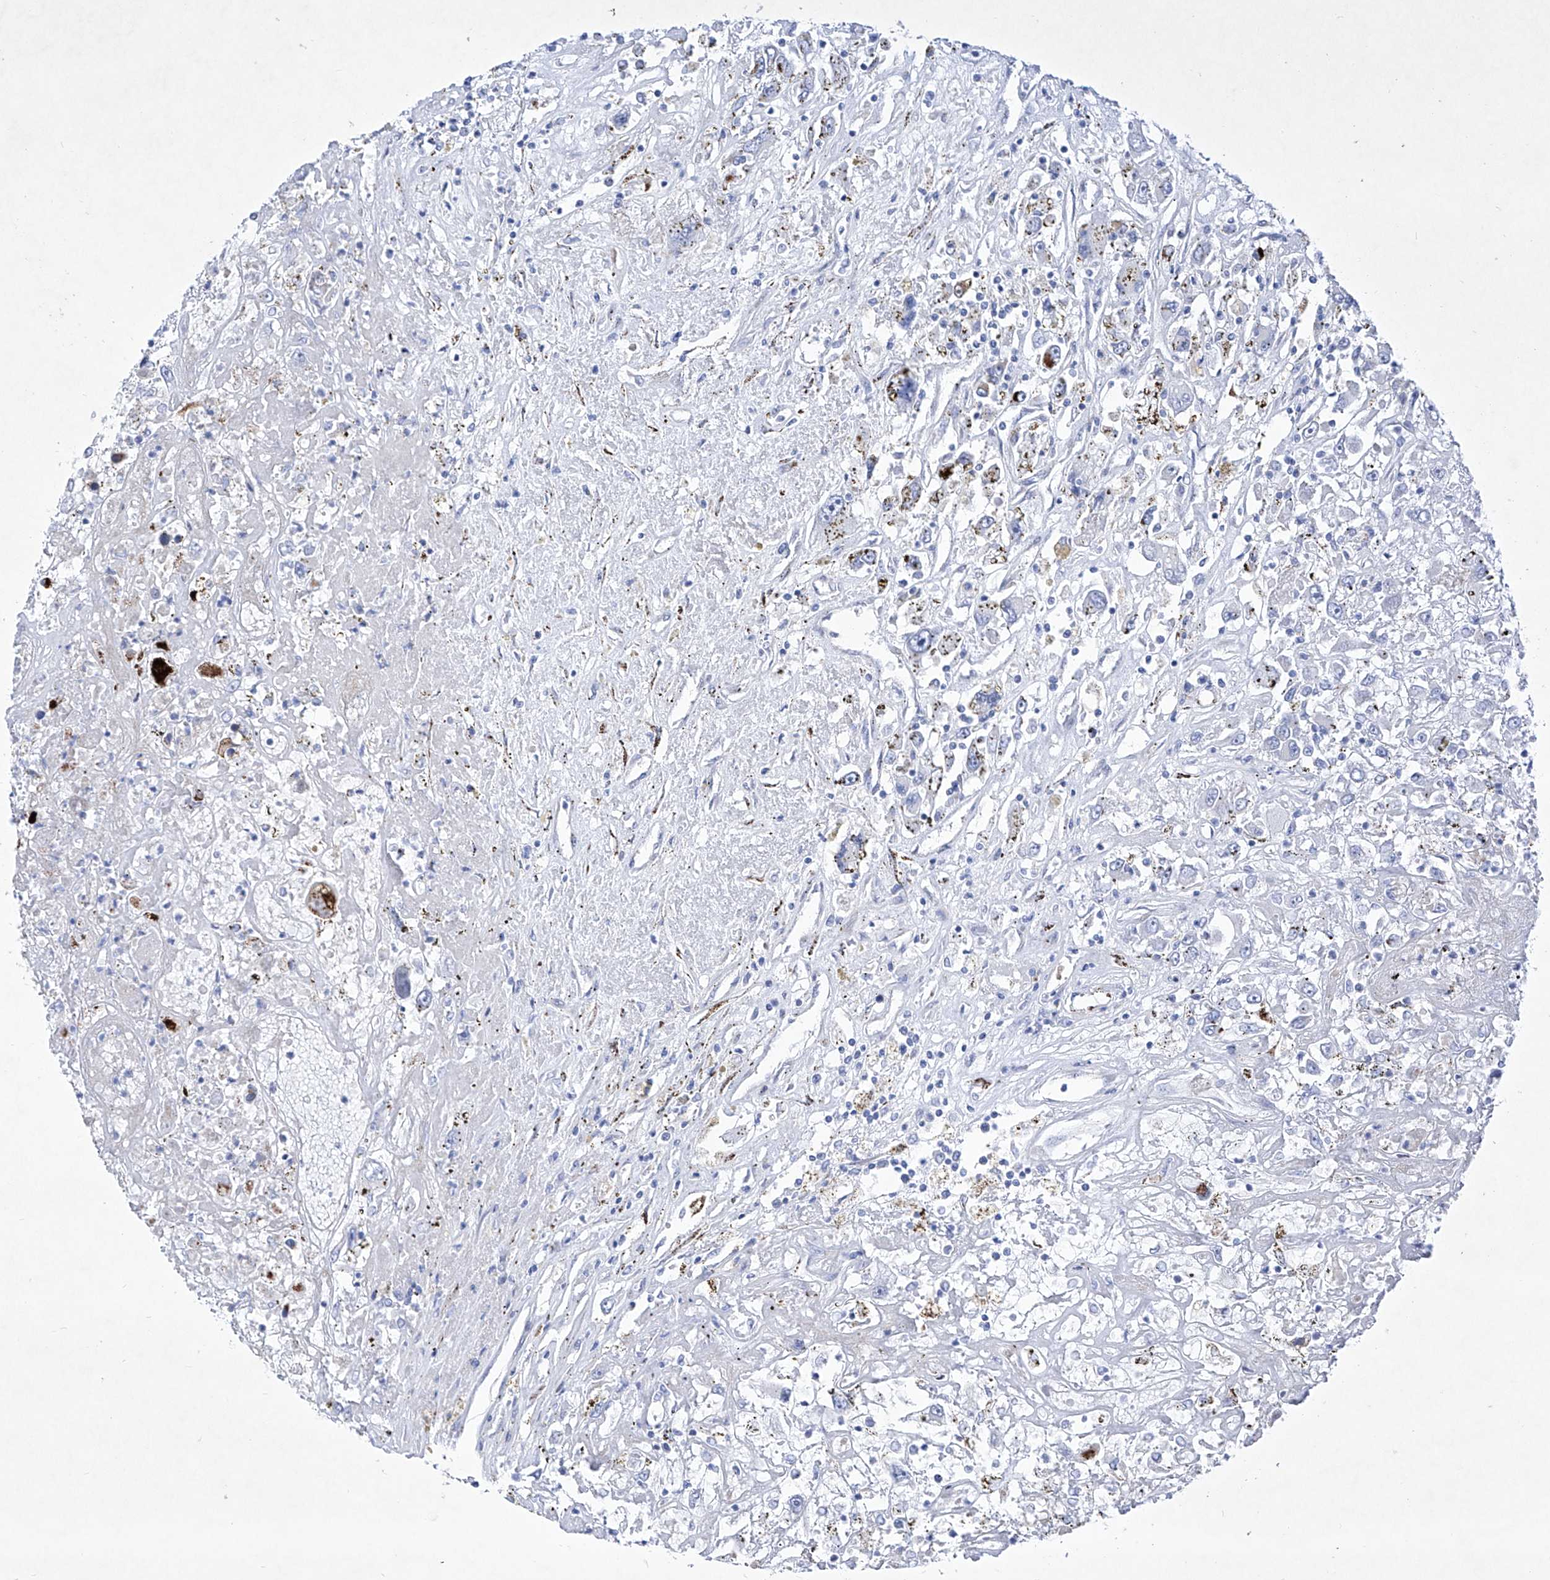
{"staining": {"intensity": "moderate", "quantity": "<25%", "location": "cytoplasmic/membranous"}, "tissue": "renal cancer", "cell_type": "Tumor cells", "image_type": "cancer", "snomed": [{"axis": "morphology", "description": "Adenocarcinoma, NOS"}, {"axis": "topography", "description": "Kidney"}], "caption": "This image reveals immunohistochemistry (IHC) staining of human renal cancer (adenocarcinoma), with low moderate cytoplasmic/membranous staining in approximately <25% of tumor cells.", "gene": "C1orf87", "patient": {"sex": "female", "age": 52}}